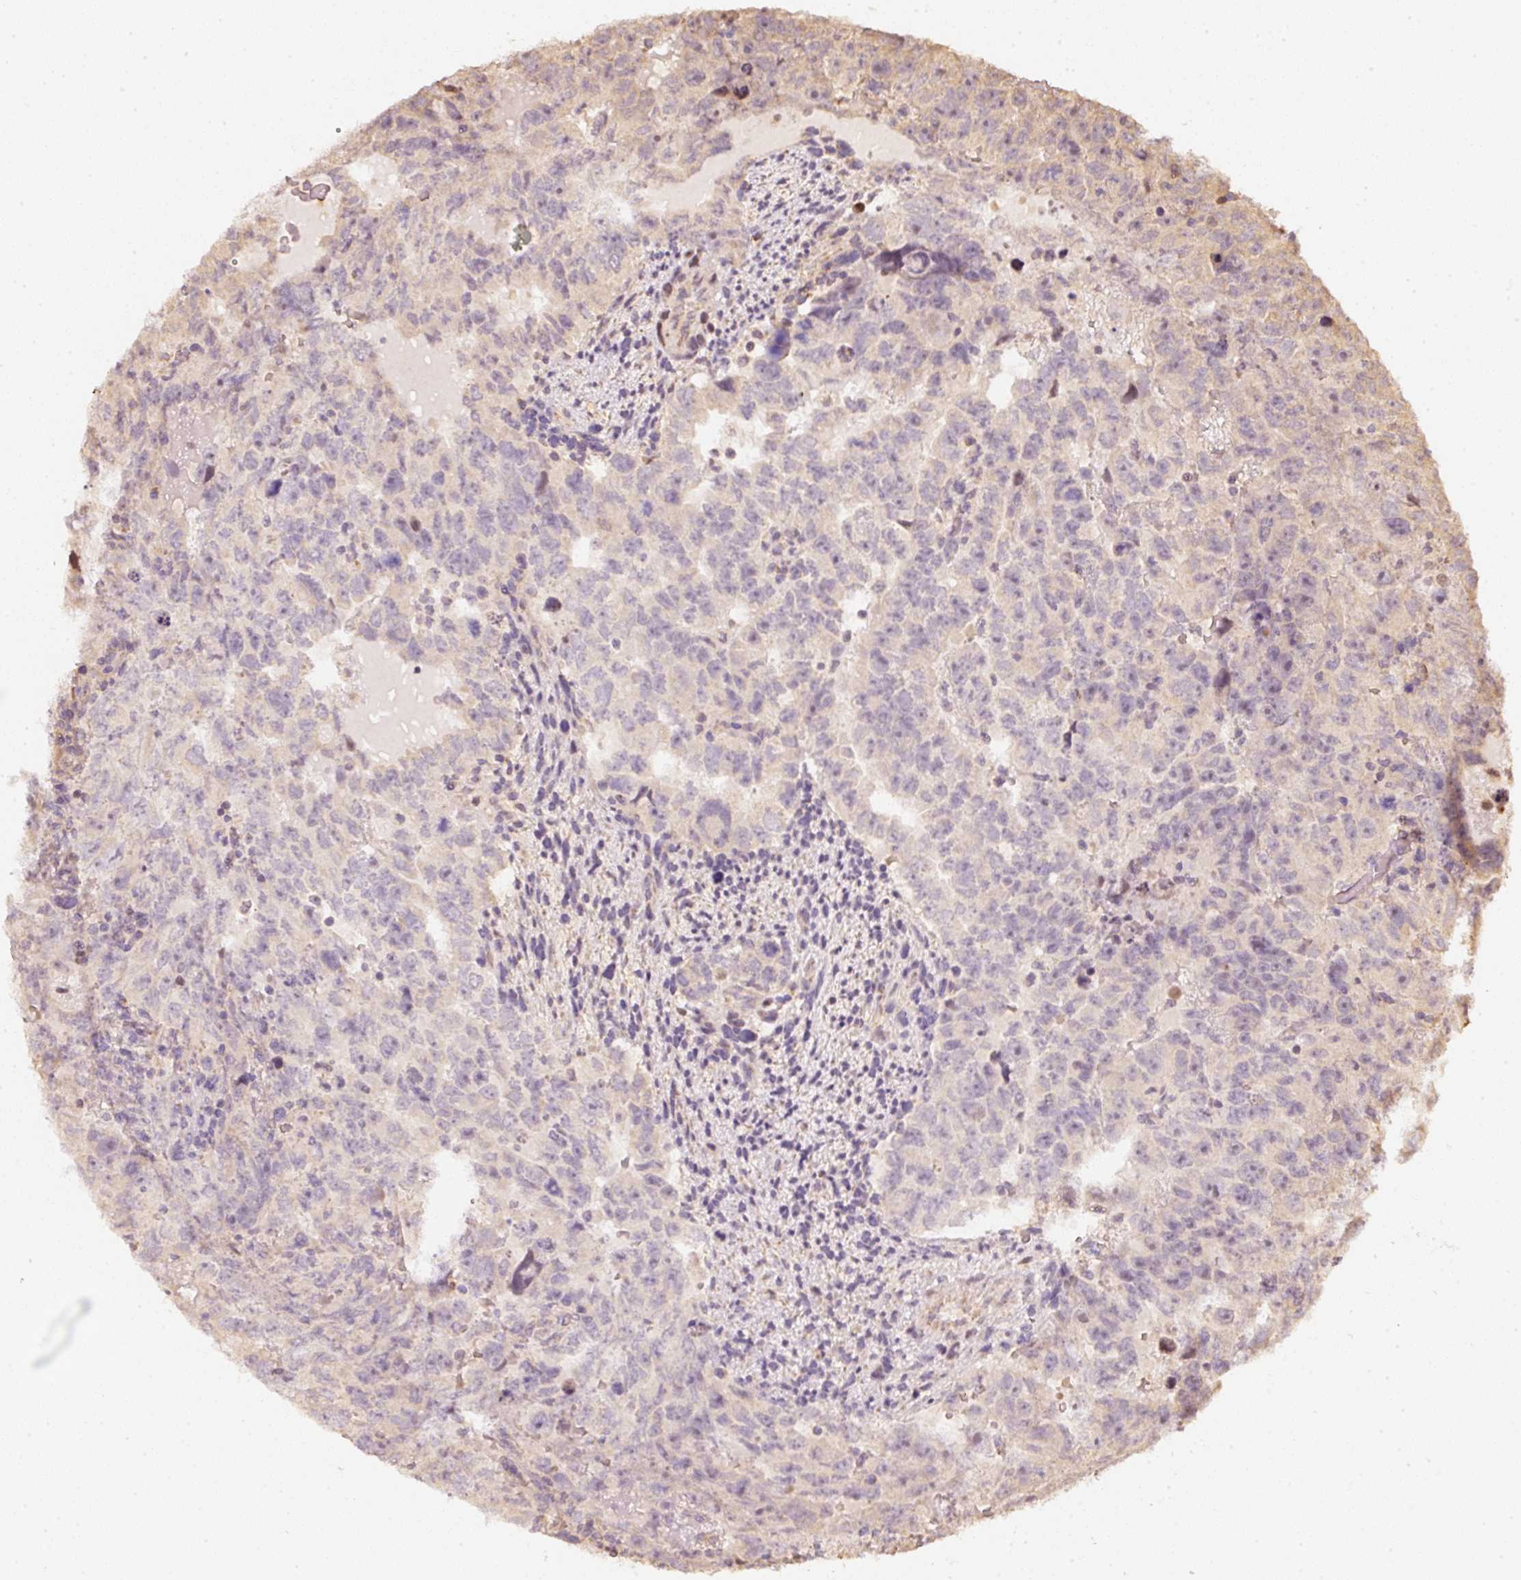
{"staining": {"intensity": "negative", "quantity": "none", "location": "none"}, "tissue": "testis cancer", "cell_type": "Tumor cells", "image_type": "cancer", "snomed": [{"axis": "morphology", "description": "Carcinoma, Embryonal, NOS"}, {"axis": "topography", "description": "Testis"}], "caption": "Testis cancer (embryonal carcinoma) was stained to show a protein in brown. There is no significant positivity in tumor cells.", "gene": "RAB35", "patient": {"sex": "male", "age": 24}}